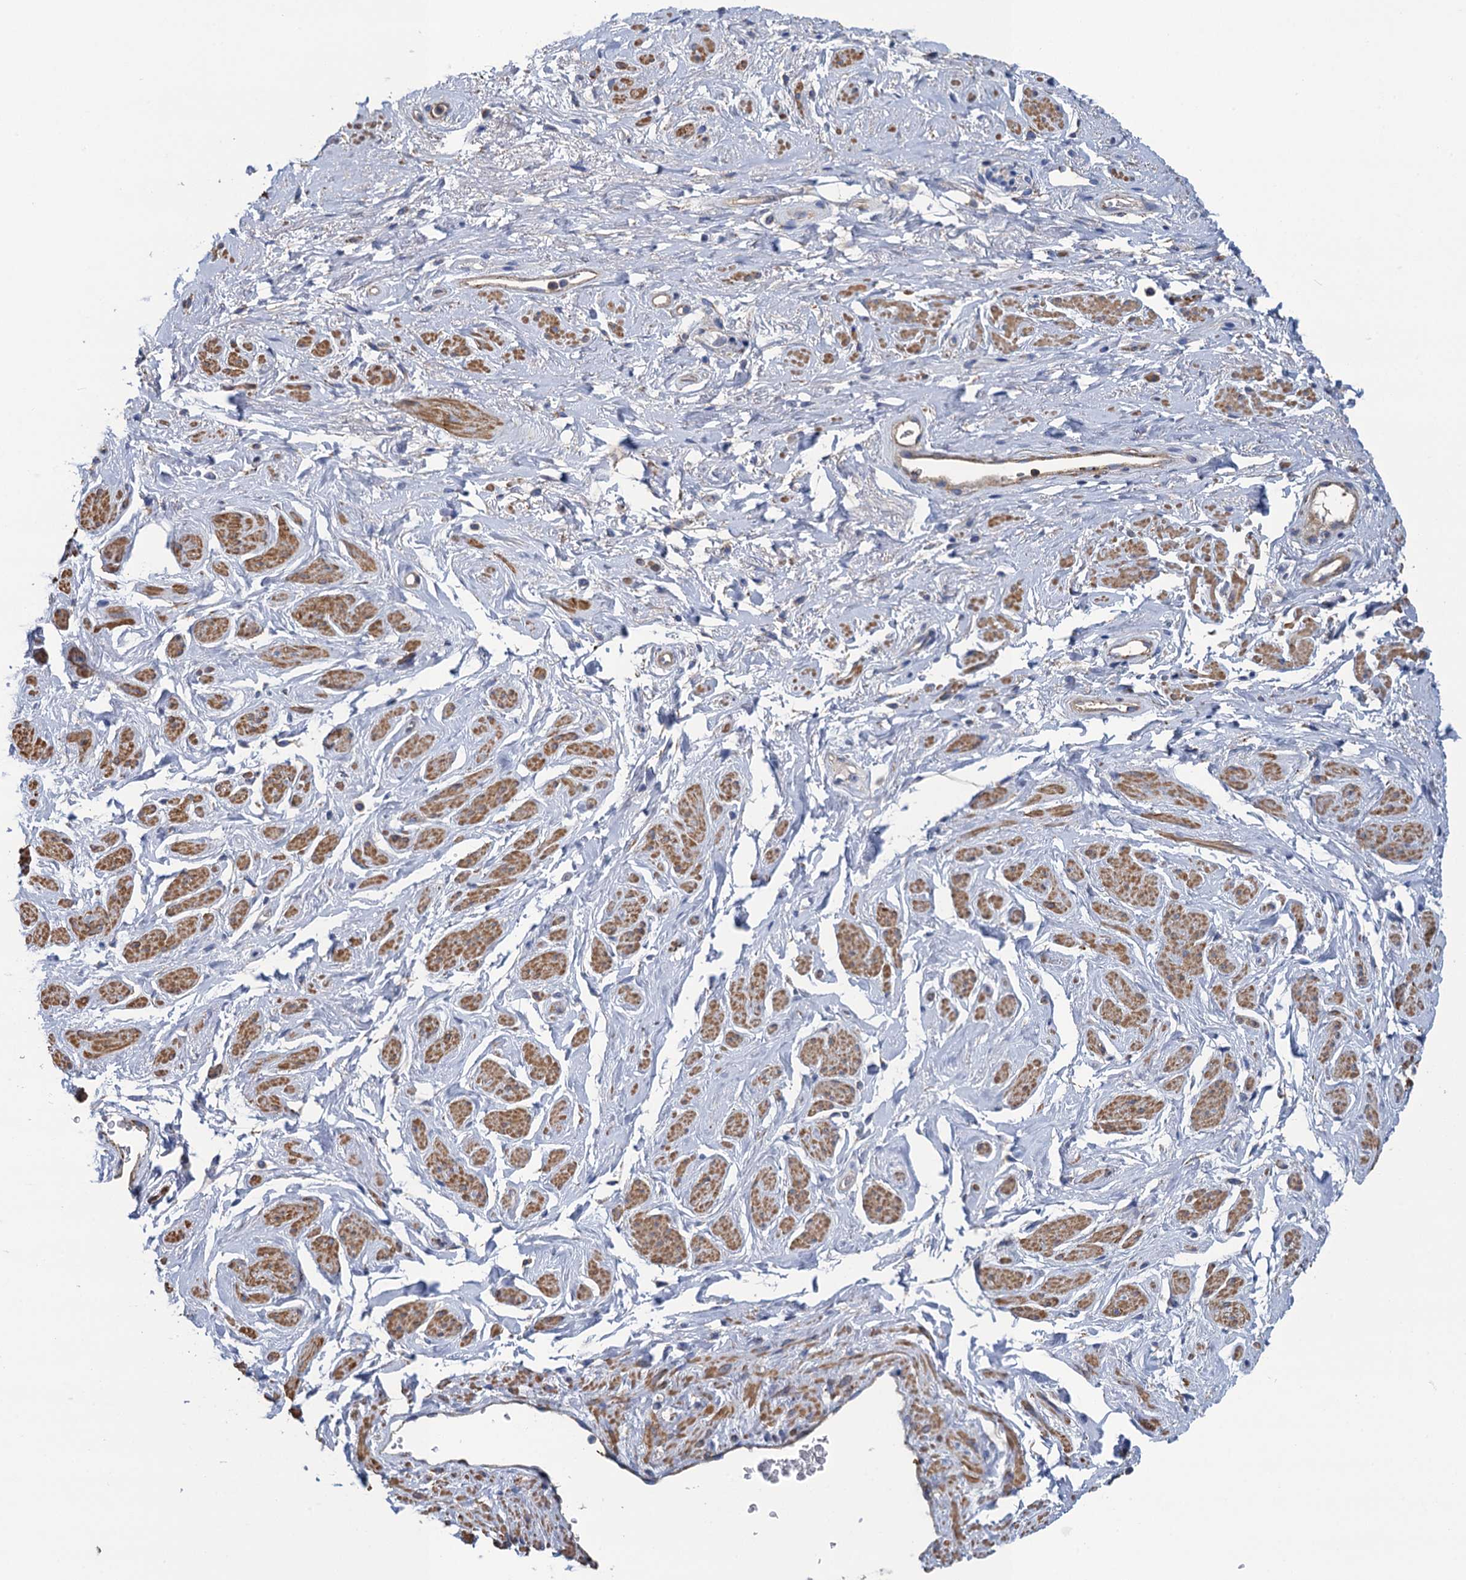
{"staining": {"intensity": "negative", "quantity": "none", "location": "none"}, "tissue": "adipose tissue", "cell_type": "Adipocytes", "image_type": "normal", "snomed": [{"axis": "morphology", "description": "Normal tissue, NOS"}, {"axis": "morphology", "description": "Adenocarcinoma, NOS"}, {"axis": "topography", "description": "Rectum"}, {"axis": "topography", "description": "Vagina"}, {"axis": "topography", "description": "Peripheral nerve tissue"}], "caption": "Immunohistochemical staining of benign adipose tissue reveals no significant positivity in adipocytes.", "gene": "ENSG00000260643", "patient": {"sex": "female", "age": 71}}